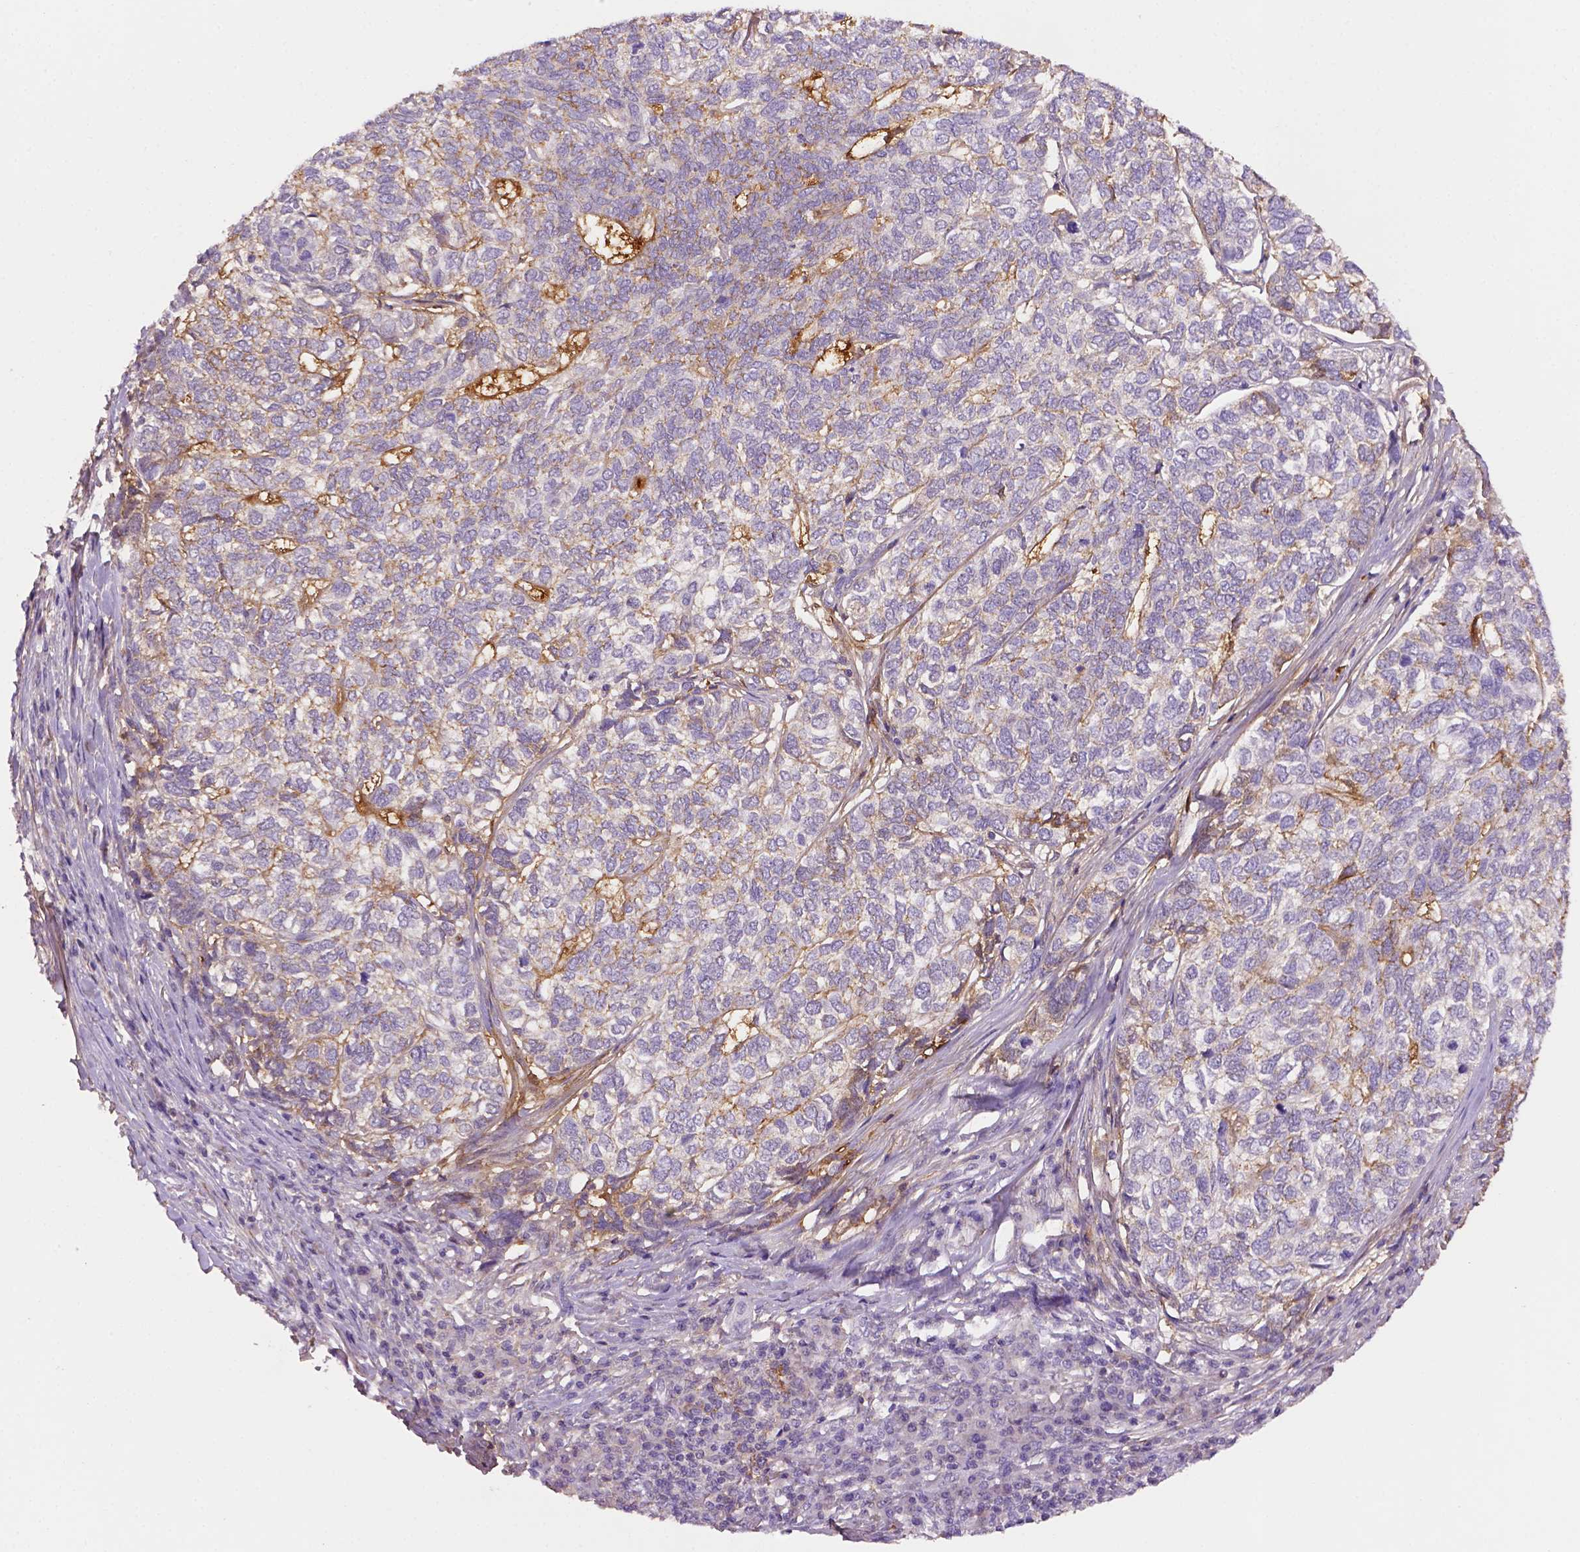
{"staining": {"intensity": "weak", "quantity": "<25%", "location": "cytoplasmic/membranous"}, "tissue": "skin cancer", "cell_type": "Tumor cells", "image_type": "cancer", "snomed": [{"axis": "morphology", "description": "Basal cell carcinoma"}, {"axis": "topography", "description": "Skin"}], "caption": "High magnification brightfield microscopy of skin cancer (basal cell carcinoma) stained with DAB (brown) and counterstained with hematoxylin (blue): tumor cells show no significant positivity.", "gene": "FBLN1", "patient": {"sex": "female", "age": 65}}